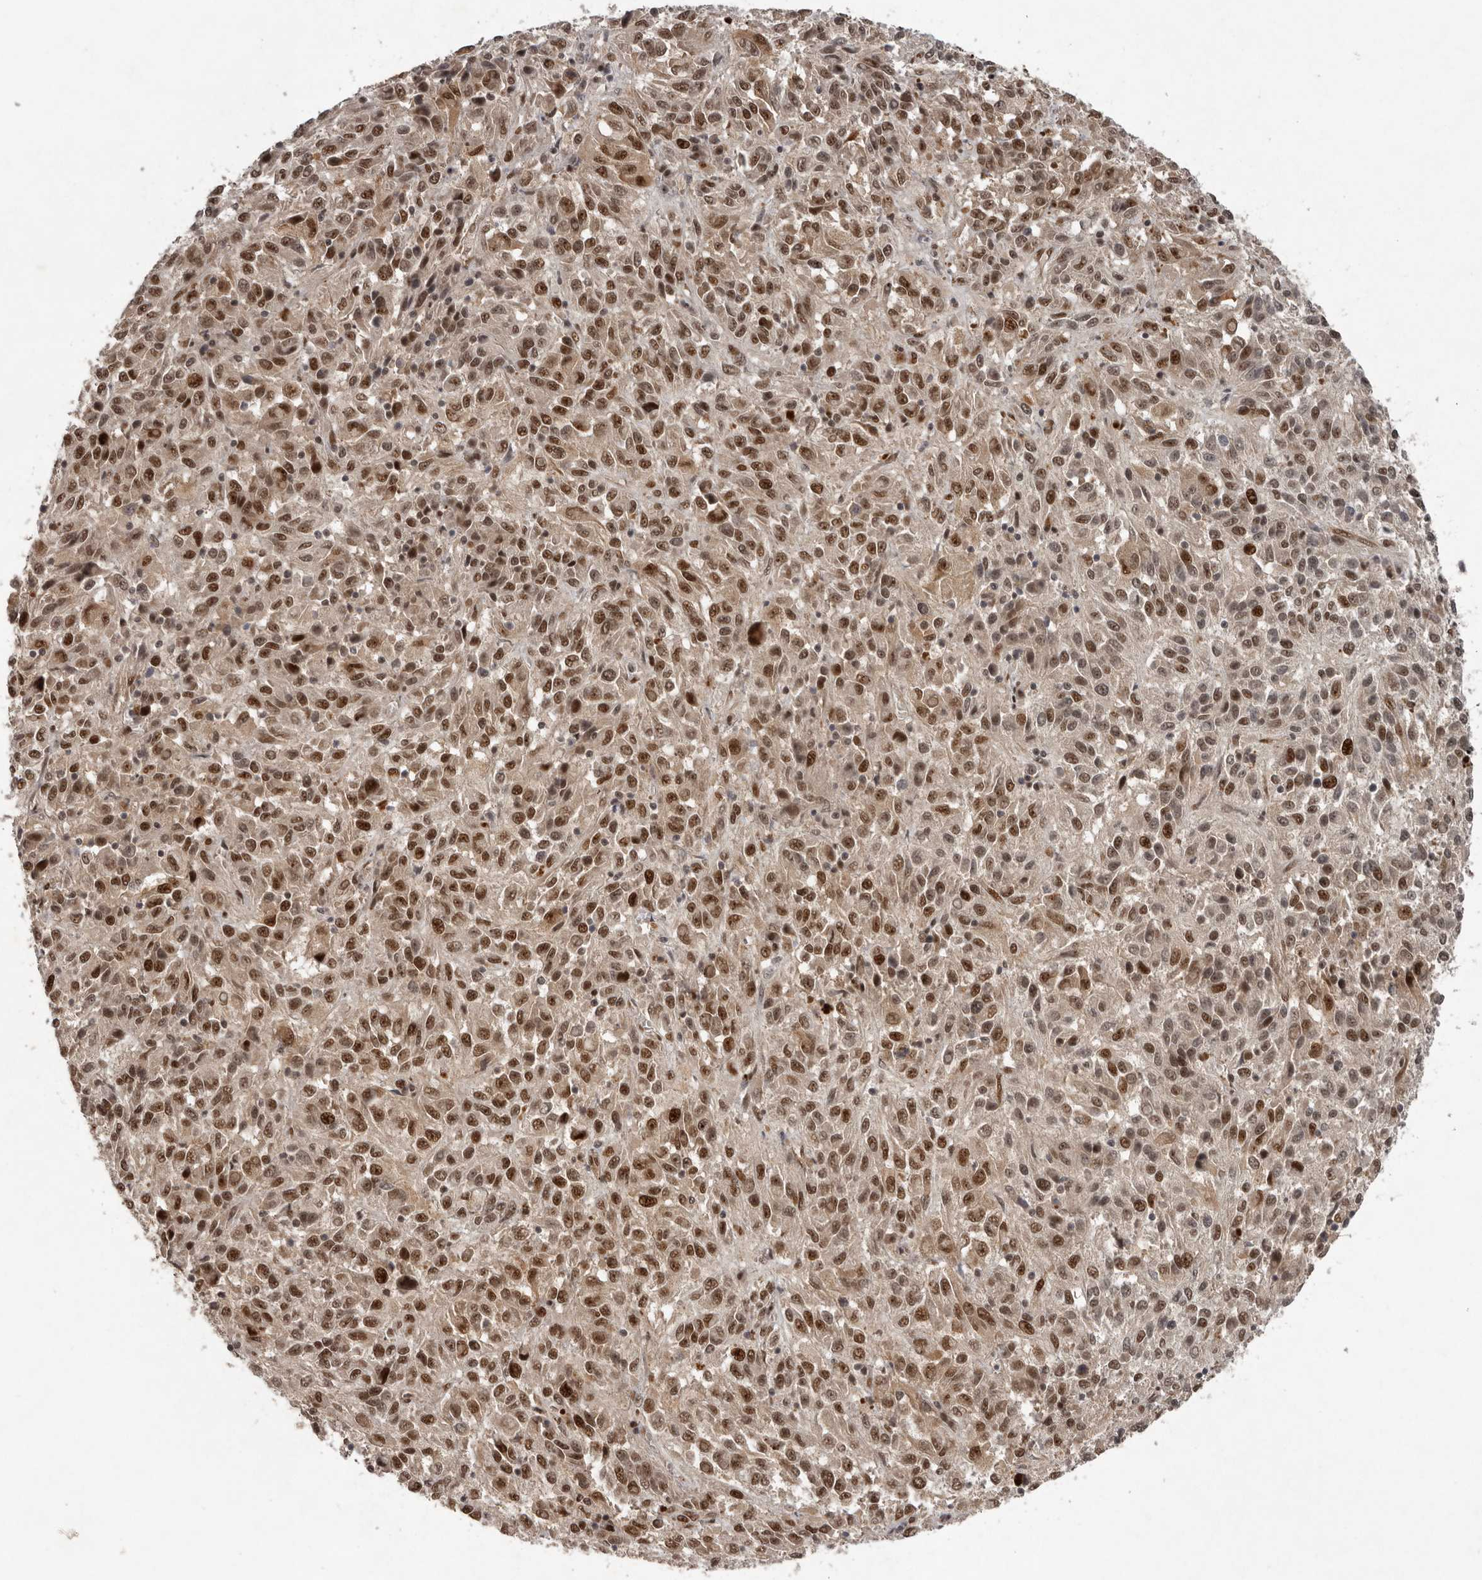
{"staining": {"intensity": "moderate", "quantity": ">75%", "location": "nuclear"}, "tissue": "melanoma", "cell_type": "Tumor cells", "image_type": "cancer", "snomed": [{"axis": "morphology", "description": "Malignant melanoma, Metastatic site"}, {"axis": "topography", "description": "Lung"}], "caption": "Tumor cells reveal medium levels of moderate nuclear expression in about >75% of cells in malignant melanoma (metastatic site).", "gene": "CDC27", "patient": {"sex": "male", "age": 64}}